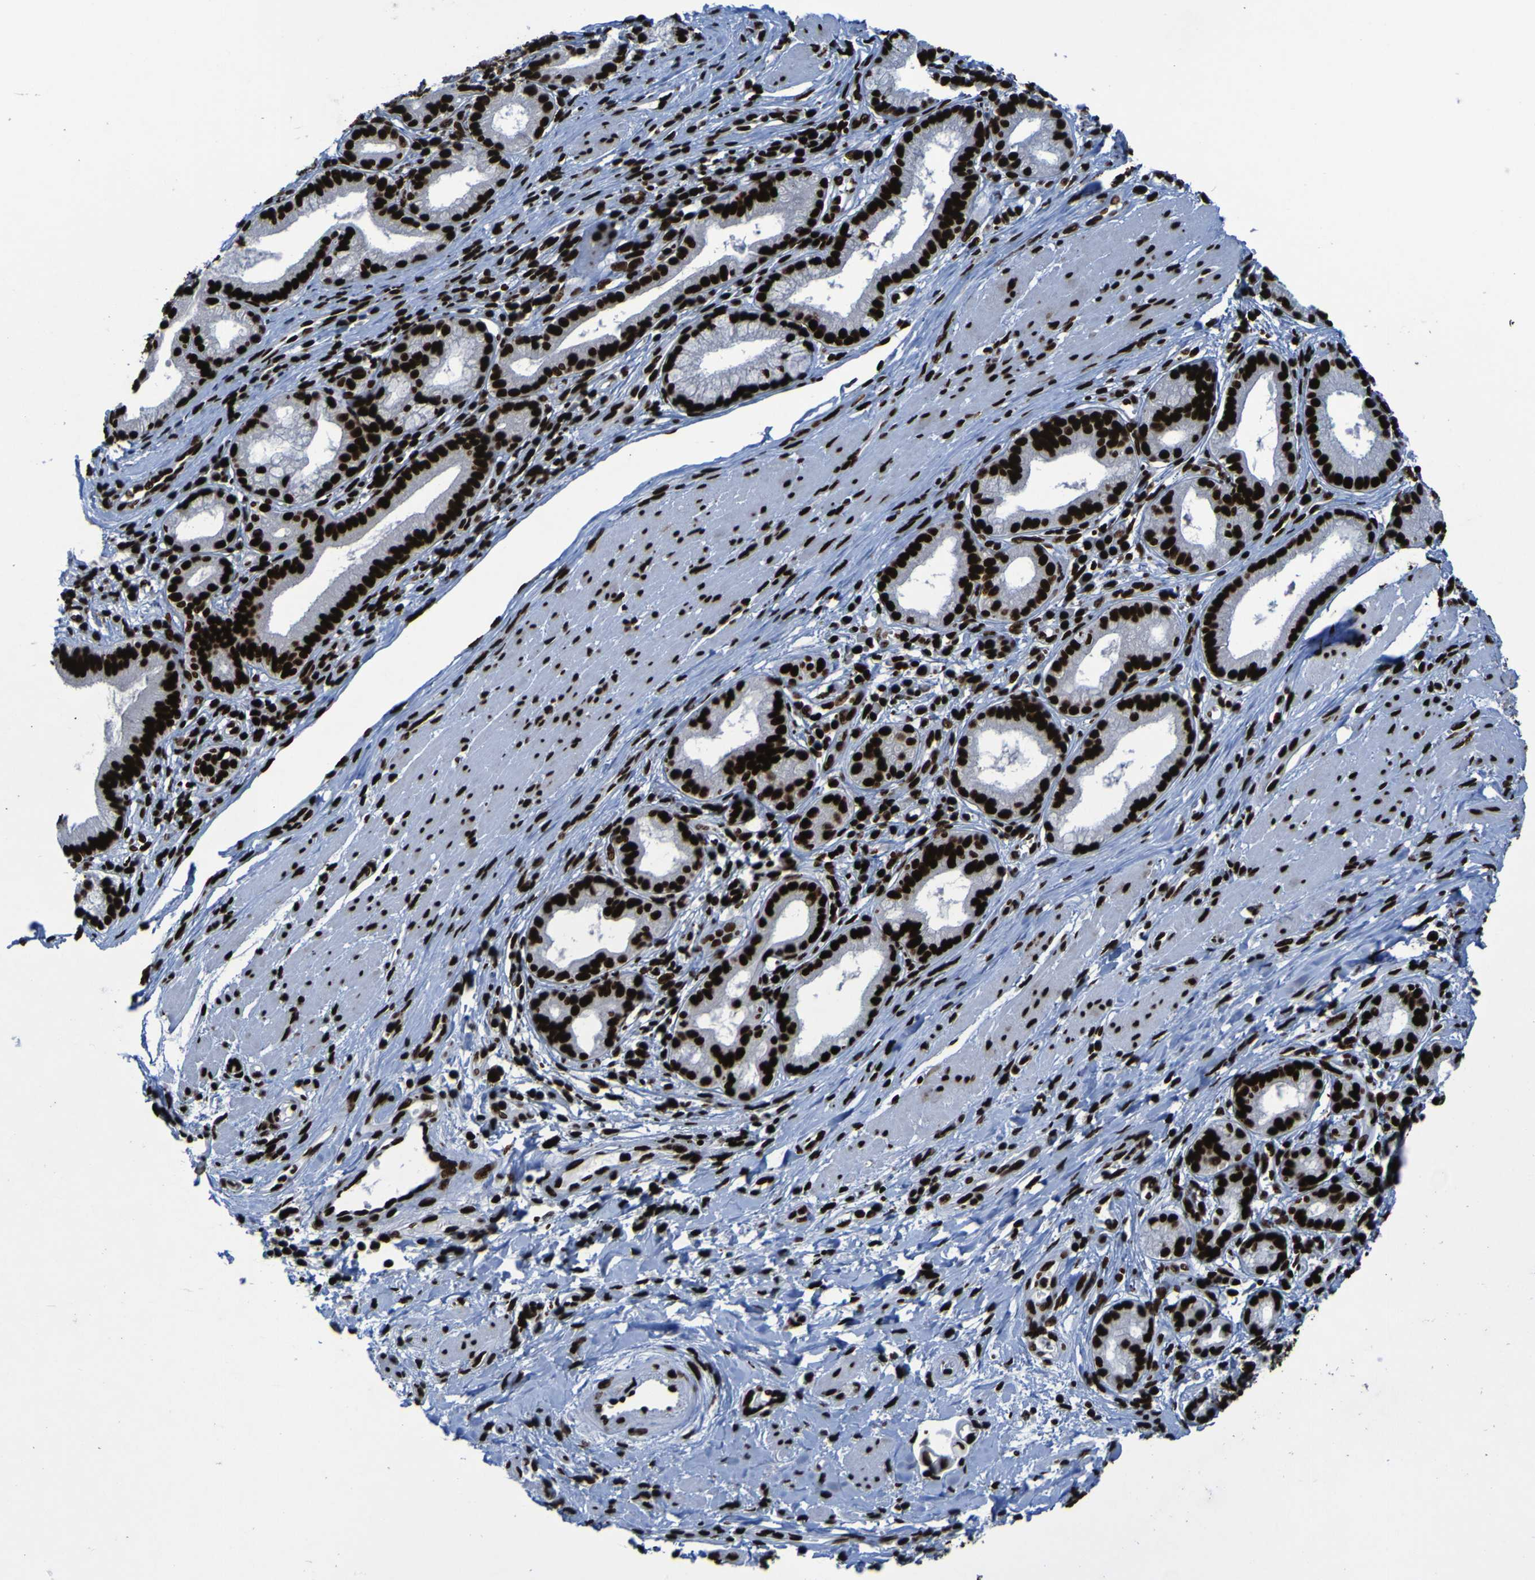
{"staining": {"intensity": "strong", "quantity": ">75%", "location": "nuclear"}, "tissue": "pancreatic cancer", "cell_type": "Tumor cells", "image_type": "cancer", "snomed": [{"axis": "morphology", "description": "Adenocarcinoma, NOS"}, {"axis": "topography", "description": "Pancreas"}], "caption": "Immunohistochemistry (IHC) staining of pancreatic adenocarcinoma, which exhibits high levels of strong nuclear expression in about >75% of tumor cells indicating strong nuclear protein positivity. The staining was performed using DAB (3,3'-diaminobenzidine) (brown) for protein detection and nuclei were counterstained in hematoxylin (blue).", "gene": "NPM1", "patient": {"sex": "female", "age": 75}}